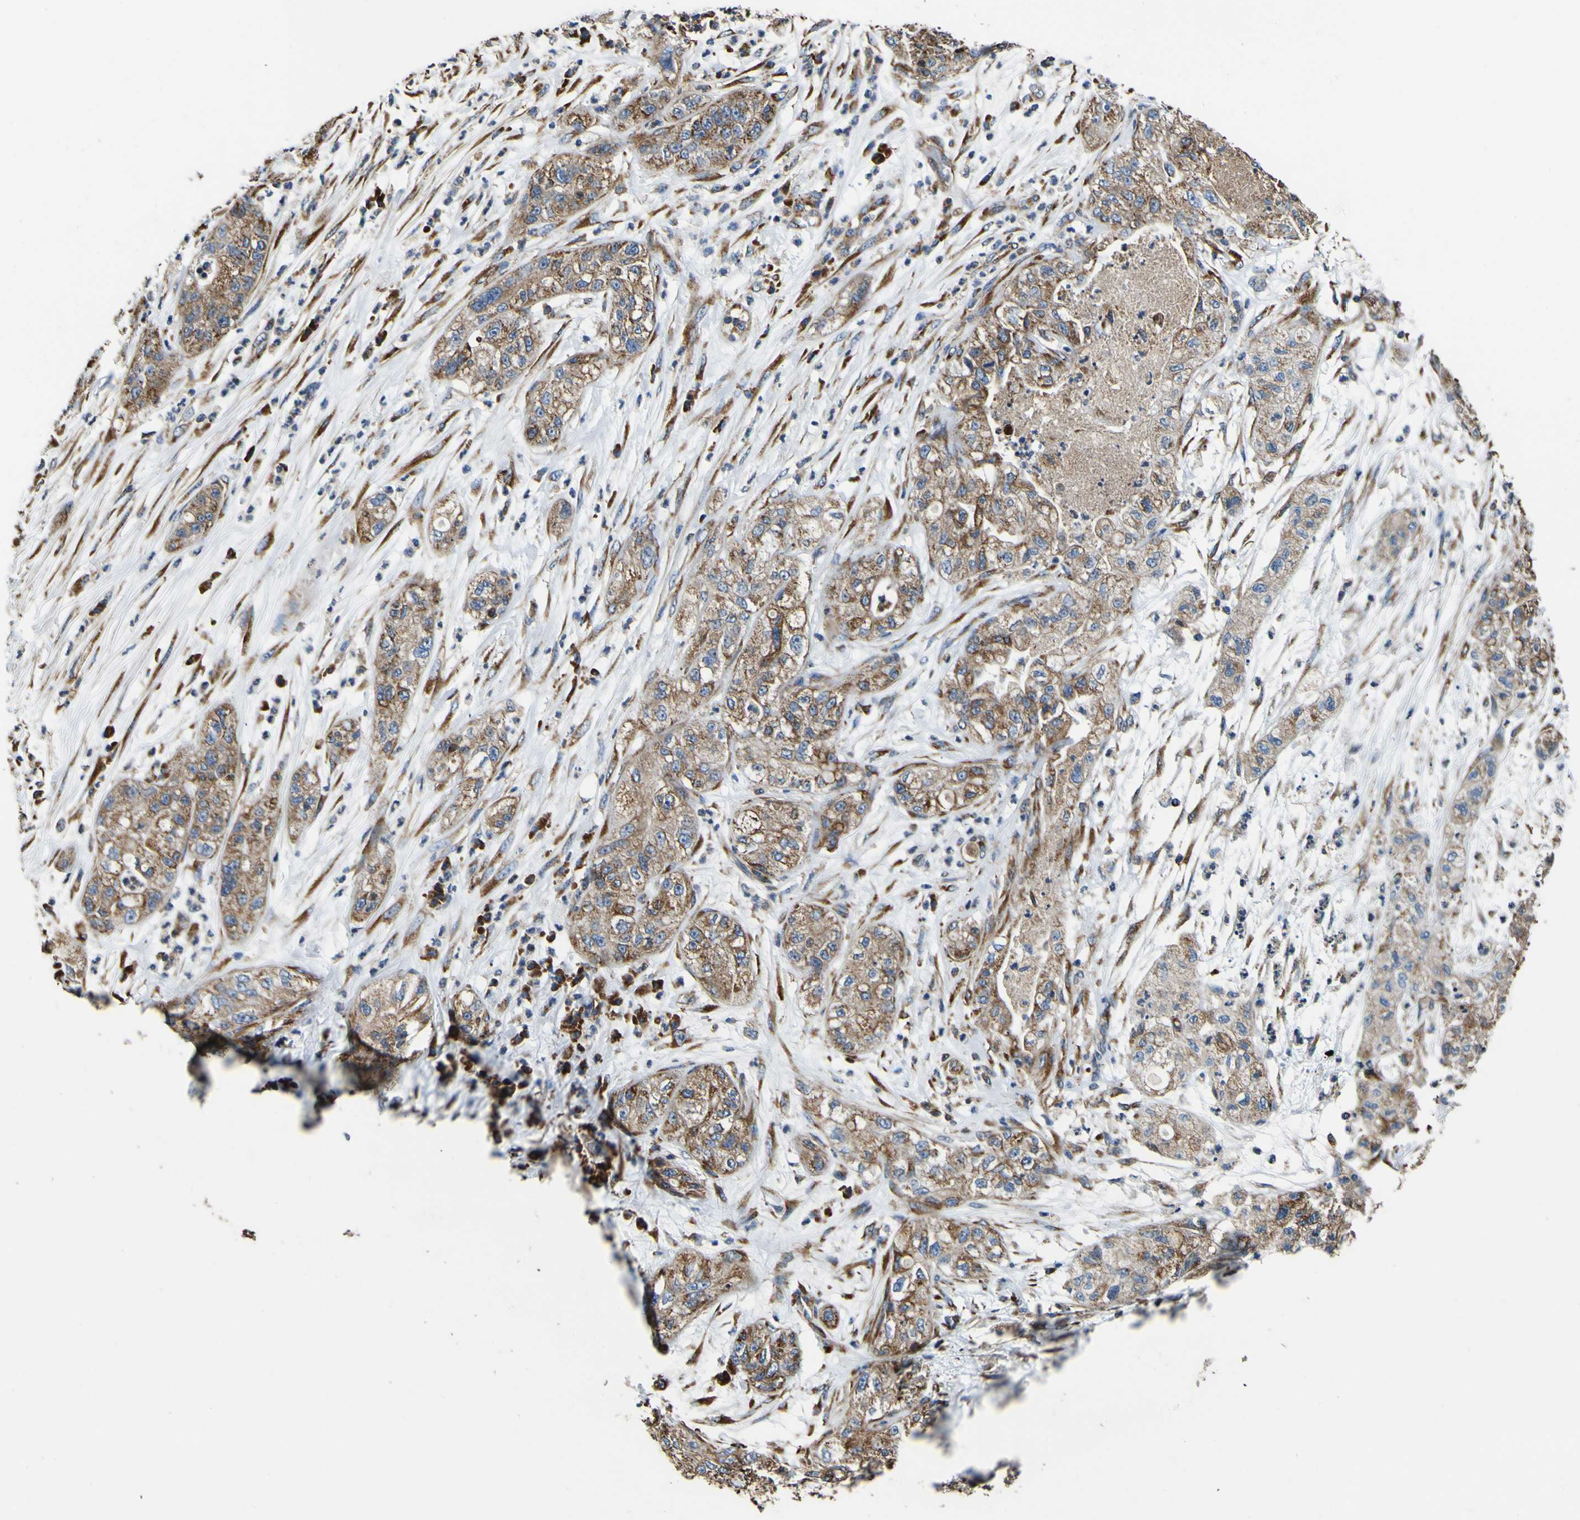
{"staining": {"intensity": "moderate", "quantity": ">75%", "location": "cytoplasmic/membranous"}, "tissue": "pancreatic cancer", "cell_type": "Tumor cells", "image_type": "cancer", "snomed": [{"axis": "morphology", "description": "Adenocarcinoma, NOS"}, {"axis": "topography", "description": "Pancreas"}], "caption": "This image demonstrates pancreatic cancer stained with immunohistochemistry to label a protein in brown. The cytoplasmic/membranous of tumor cells show moderate positivity for the protein. Nuclei are counter-stained blue.", "gene": "INPP5A", "patient": {"sex": "female", "age": 78}}